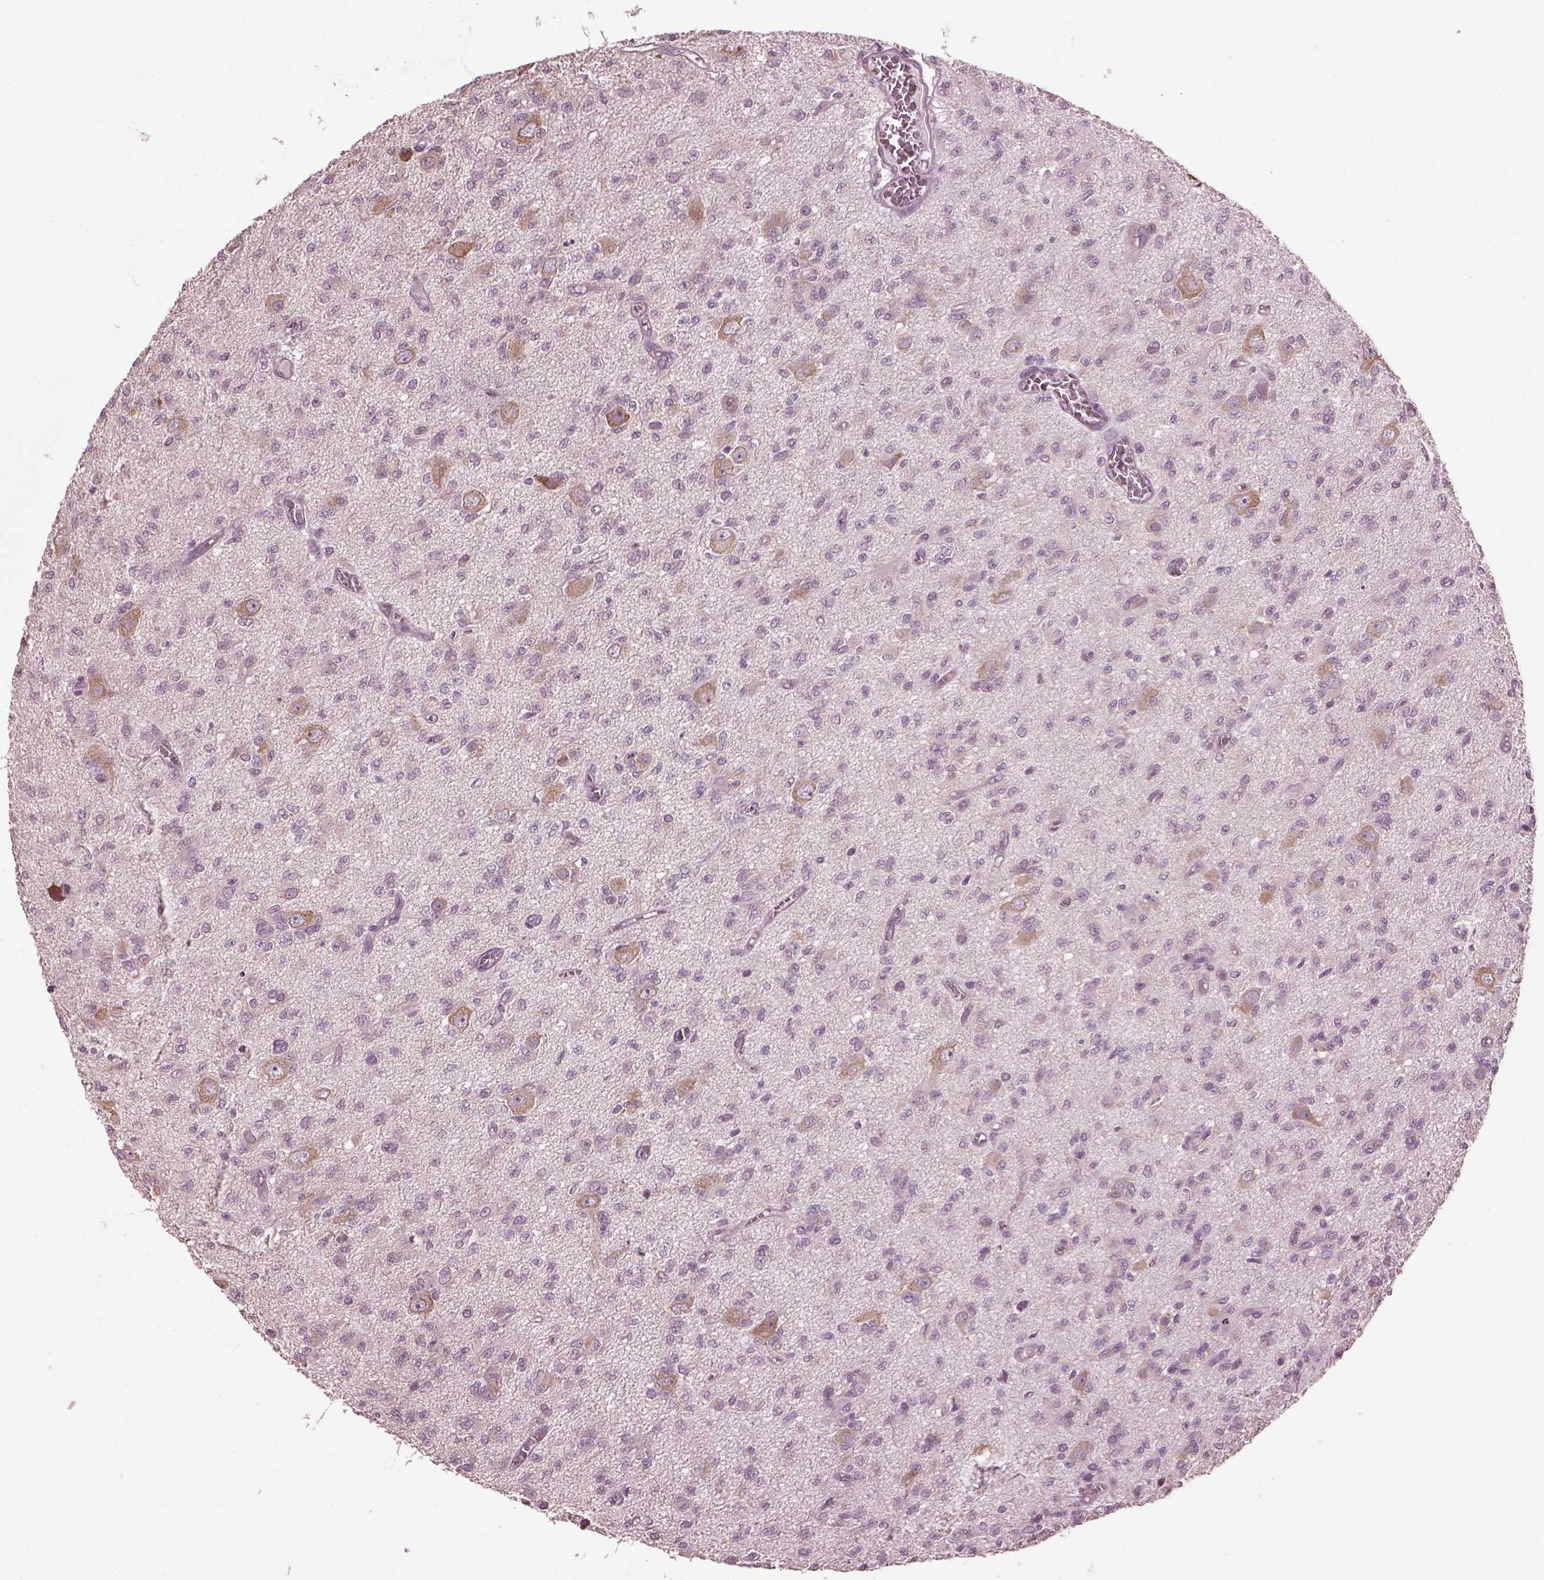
{"staining": {"intensity": "negative", "quantity": "none", "location": "none"}, "tissue": "glioma", "cell_type": "Tumor cells", "image_type": "cancer", "snomed": [{"axis": "morphology", "description": "Glioma, malignant, Low grade"}, {"axis": "topography", "description": "Brain"}], "caption": "Tumor cells are negative for brown protein staining in malignant glioma (low-grade).", "gene": "CABP5", "patient": {"sex": "male", "age": 64}}